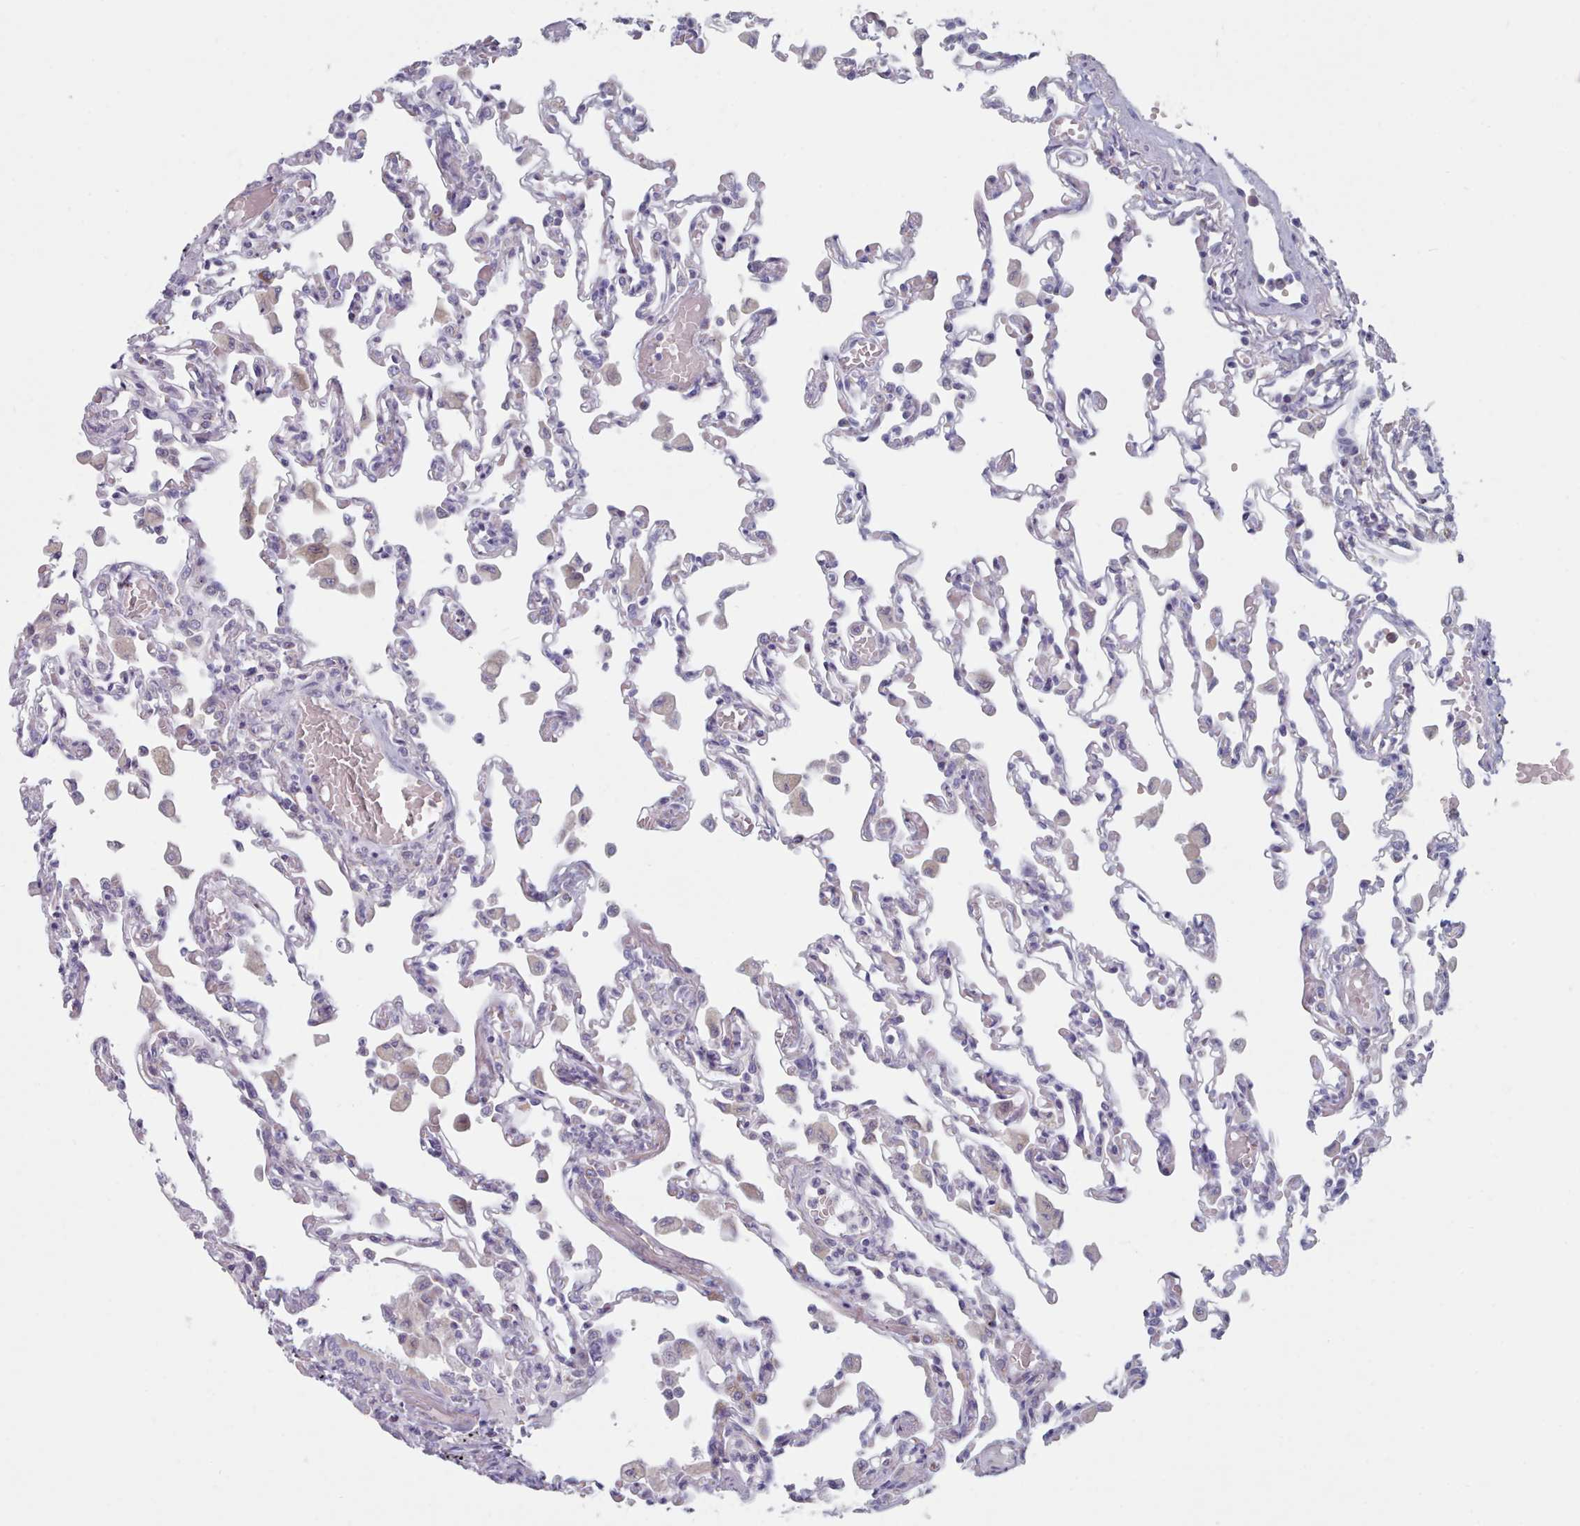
{"staining": {"intensity": "negative", "quantity": "none", "location": "none"}, "tissue": "lung", "cell_type": "Alveolar cells", "image_type": "normal", "snomed": [{"axis": "morphology", "description": "Normal tissue, NOS"}, {"axis": "topography", "description": "Bronchus"}, {"axis": "topography", "description": "Lung"}], "caption": "Lung was stained to show a protein in brown. There is no significant expression in alveolar cells. Brightfield microscopy of IHC stained with DAB (3,3'-diaminobenzidine) (brown) and hematoxylin (blue), captured at high magnification.", "gene": "HAO1", "patient": {"sex": "female", "age": 49}}